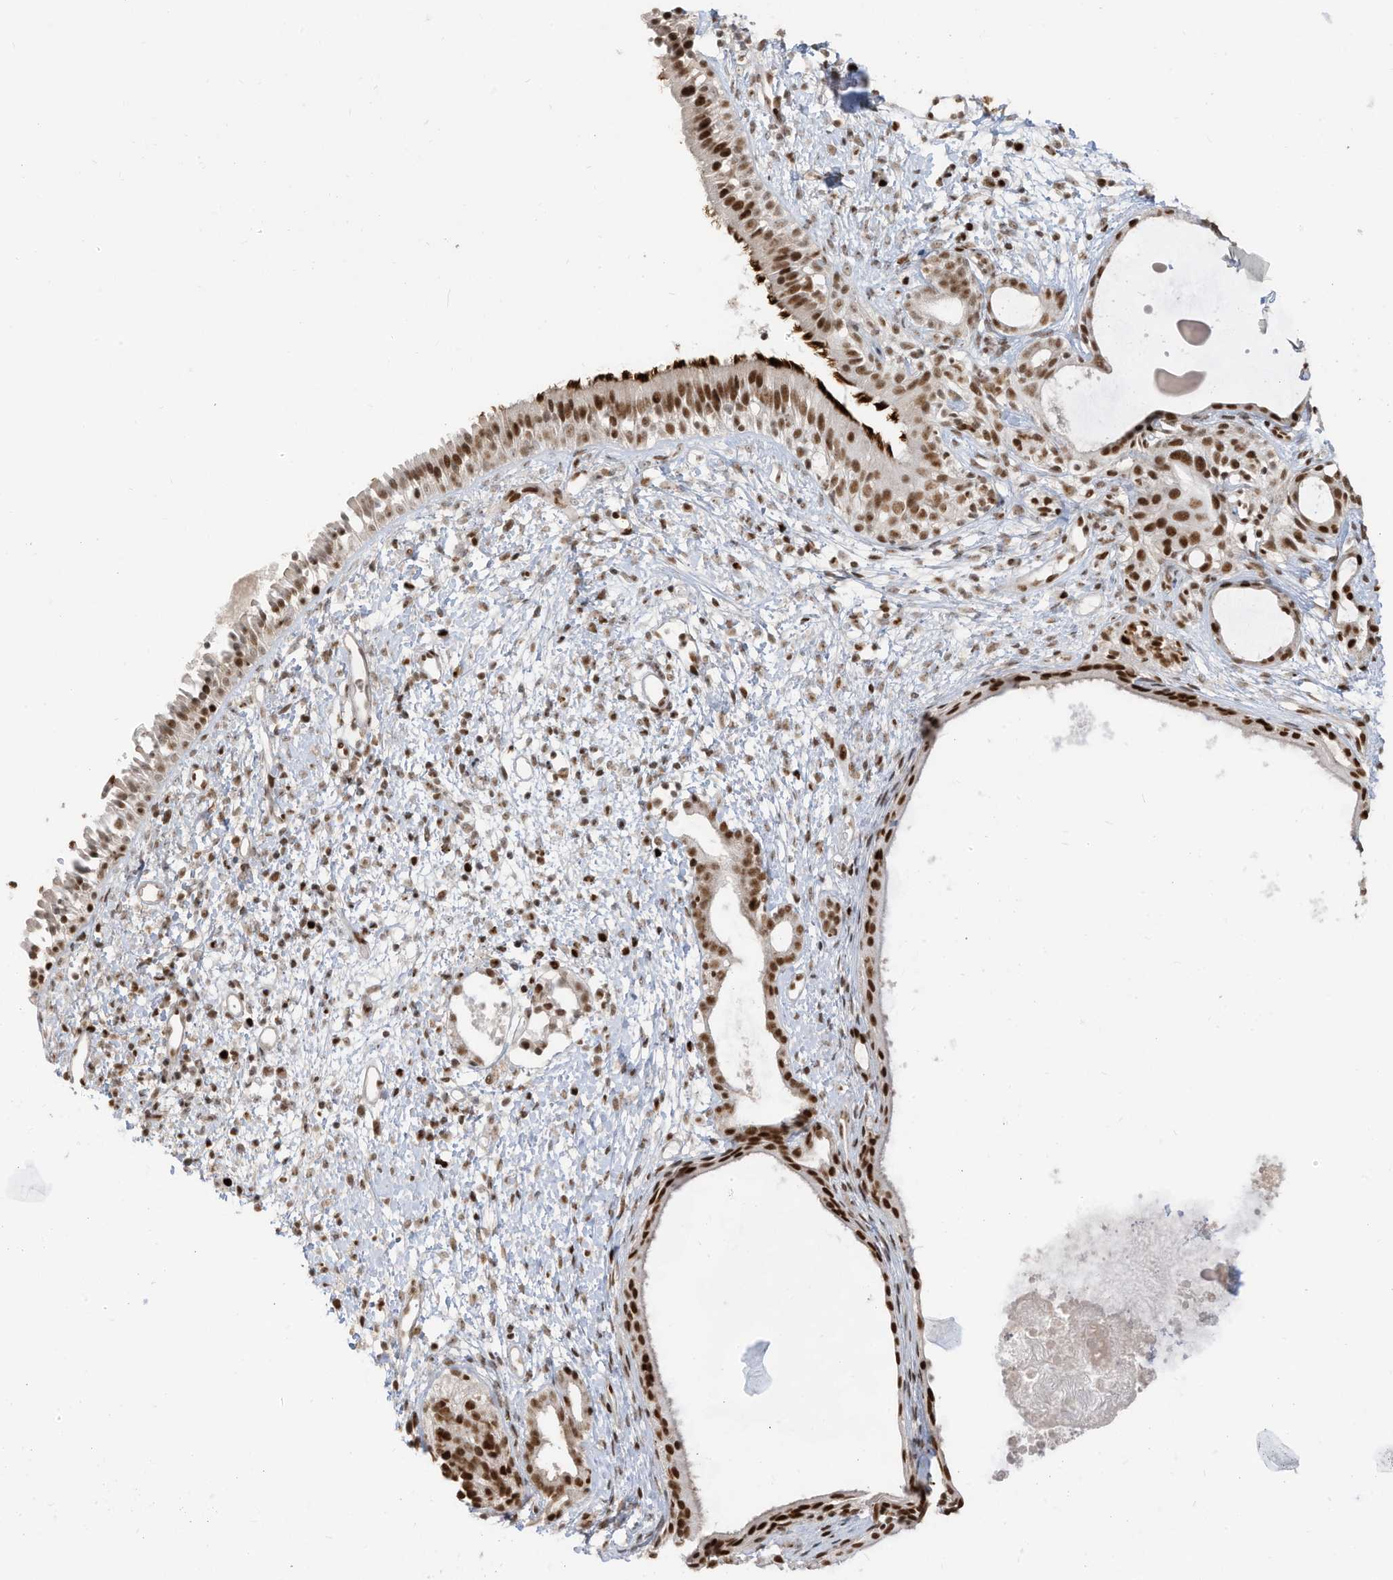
{"staining": {"intensity": "strong", "quantity": ">75%", "location": "cytoplasmic/membranous,nuclear"}, "tissue": "nasopharynx", "cell_type": "Respiratory epithelial cells", "image_type": "normal", "snomed": [{"axis": "morphology", "description": "Normal tissue, NOS"}, {"axis": "topography", "description": "Nasopharynx"}], "caption": "A brown stain highlights strong cytoplasmic/membranous,nuclear staining of a protein in respiratory epithelial cells of normal human nasopharynx.", "gene": "SAMD15", "patient": {"sex": "male", "age": 22}}